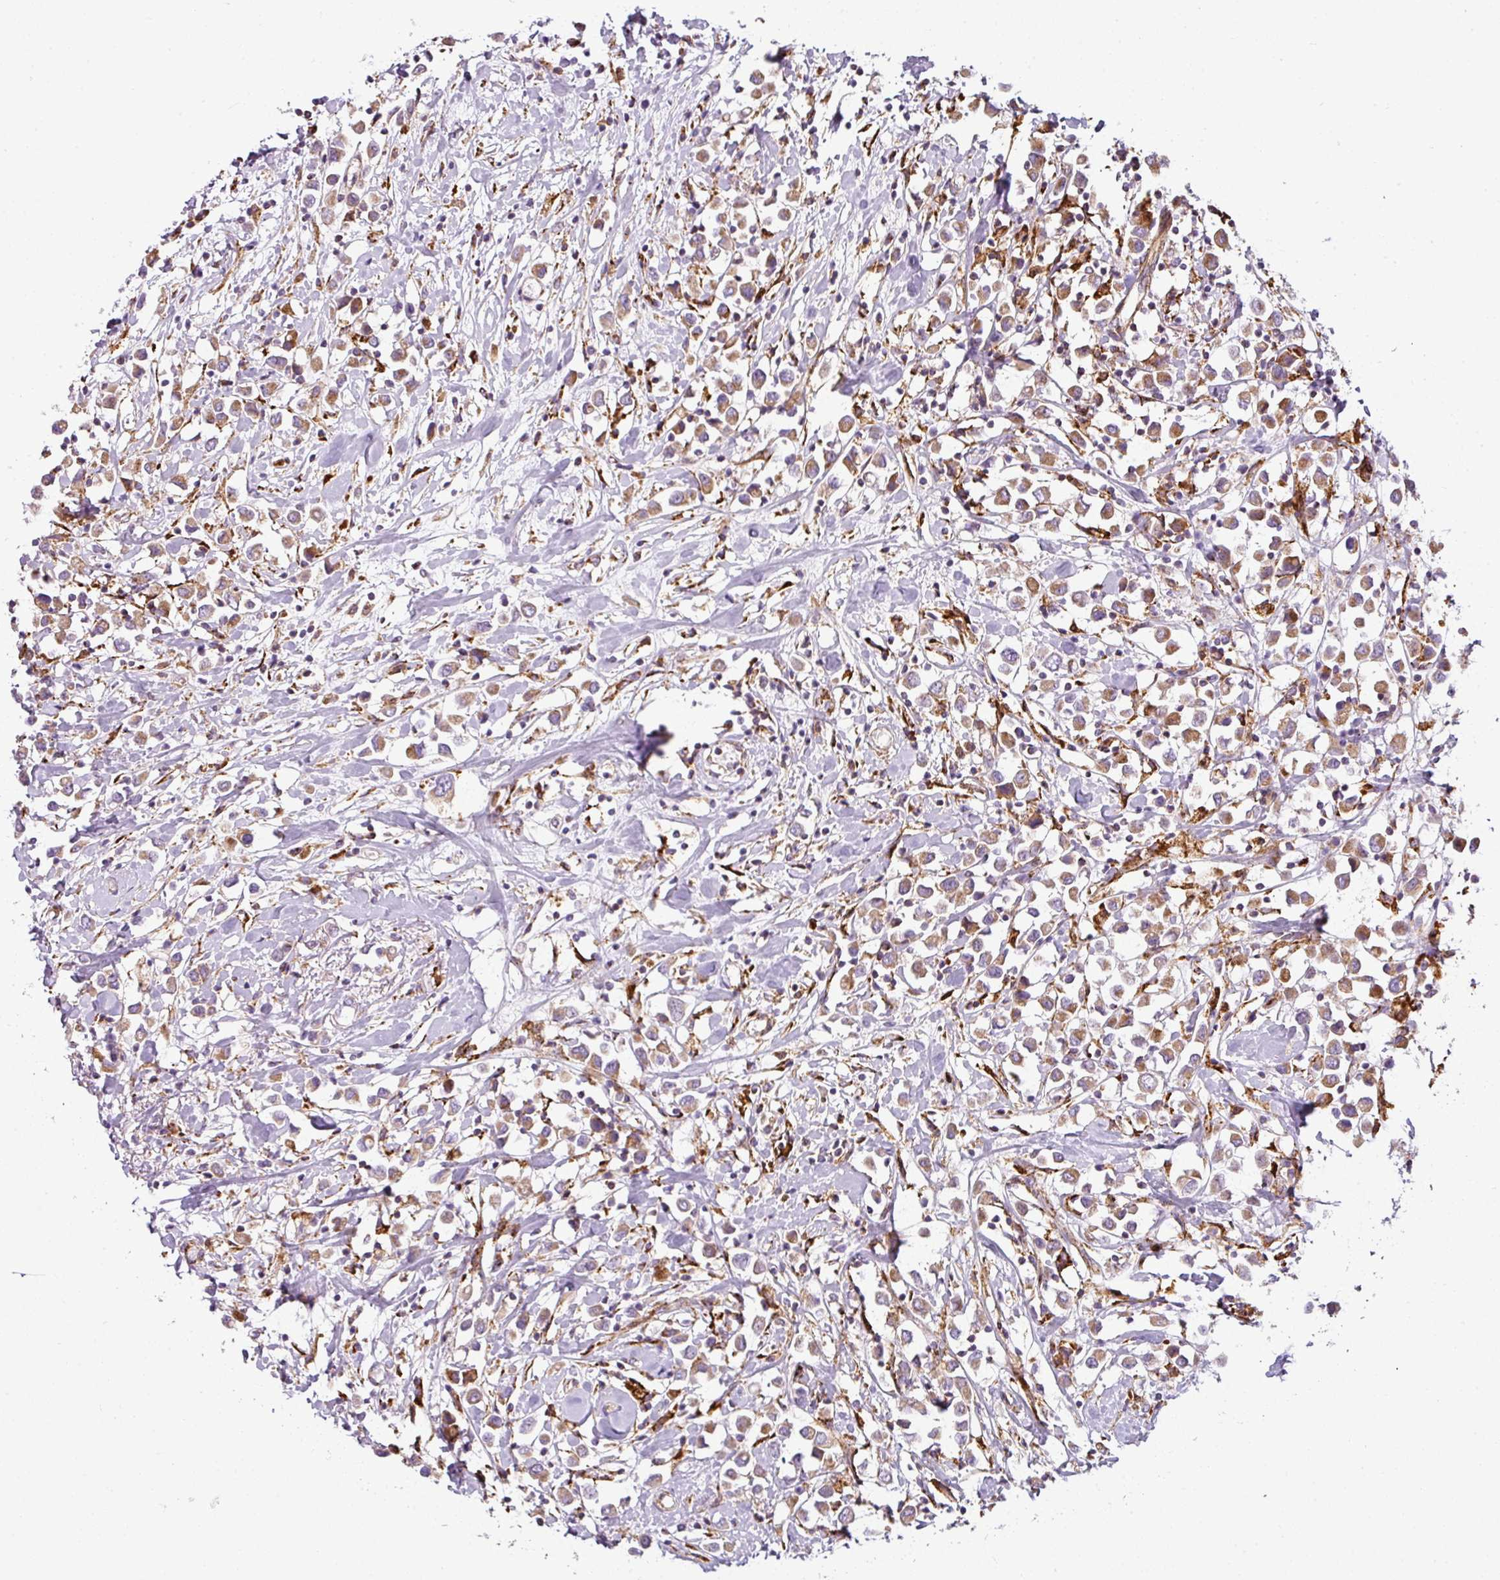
{"staining": {"intensity": "moderate", "quantity": ">75%", "location": "cytoplasmic/membranous"}, "tissue": "breast cancer", "cell_type": "Tumor cells", "image_type": "cancer", "snomed": [{"axis": "morphology", "description": "Duct carcinoma"}, {"axis": "topography", "description": "Breast"}], "caption": "A brown stain shows moderate cytoplasmic/membranous expression of a protein in human breast cancer (invasive ductal carcinoma) tumor cells.", "gene": "ANKRD18A", "patient": {"sex": "female", "age": 61}}